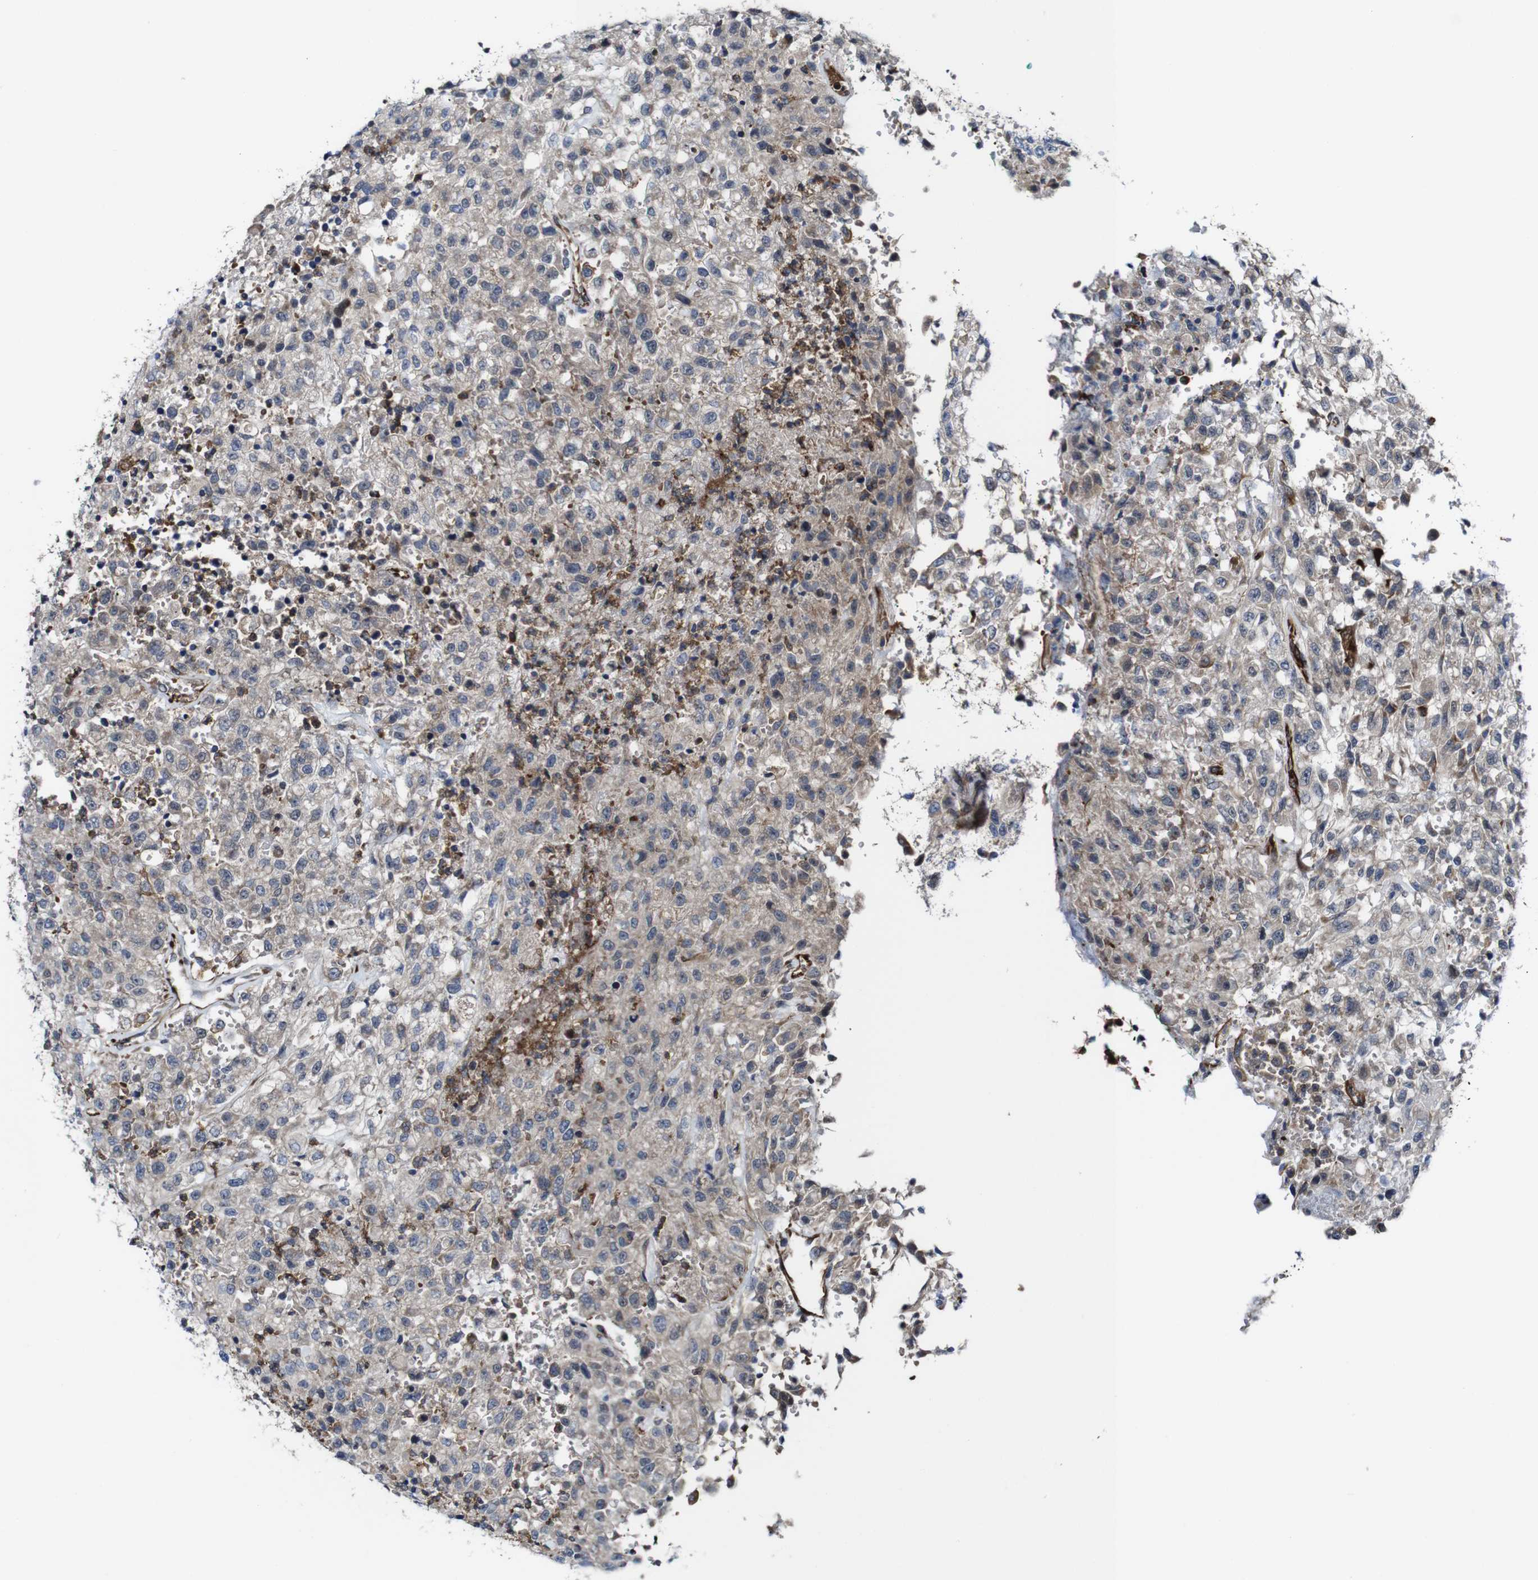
{"staining": {"intensity": "weak", "quantity": ">75%", "location": "cytoplasmic/membranous"}, "tissue": "urothelial cancer", "cell_type": "Tumor cells", "image_type": "cancer", "snomed": [{"axis": "morphology", "description": "Urothelial carcinoma, High grade"}, {"axis": "topography", "description": "Urinary bladder"}], "caption": "Urothelial cancer stained with immunohistochemistry (IHC) demonstrates weak cytoplasmic/membranous positivity in about >75% of tumor cells.", "gene": "JAK2", "patient": {"sex": "male", "age": 46}}